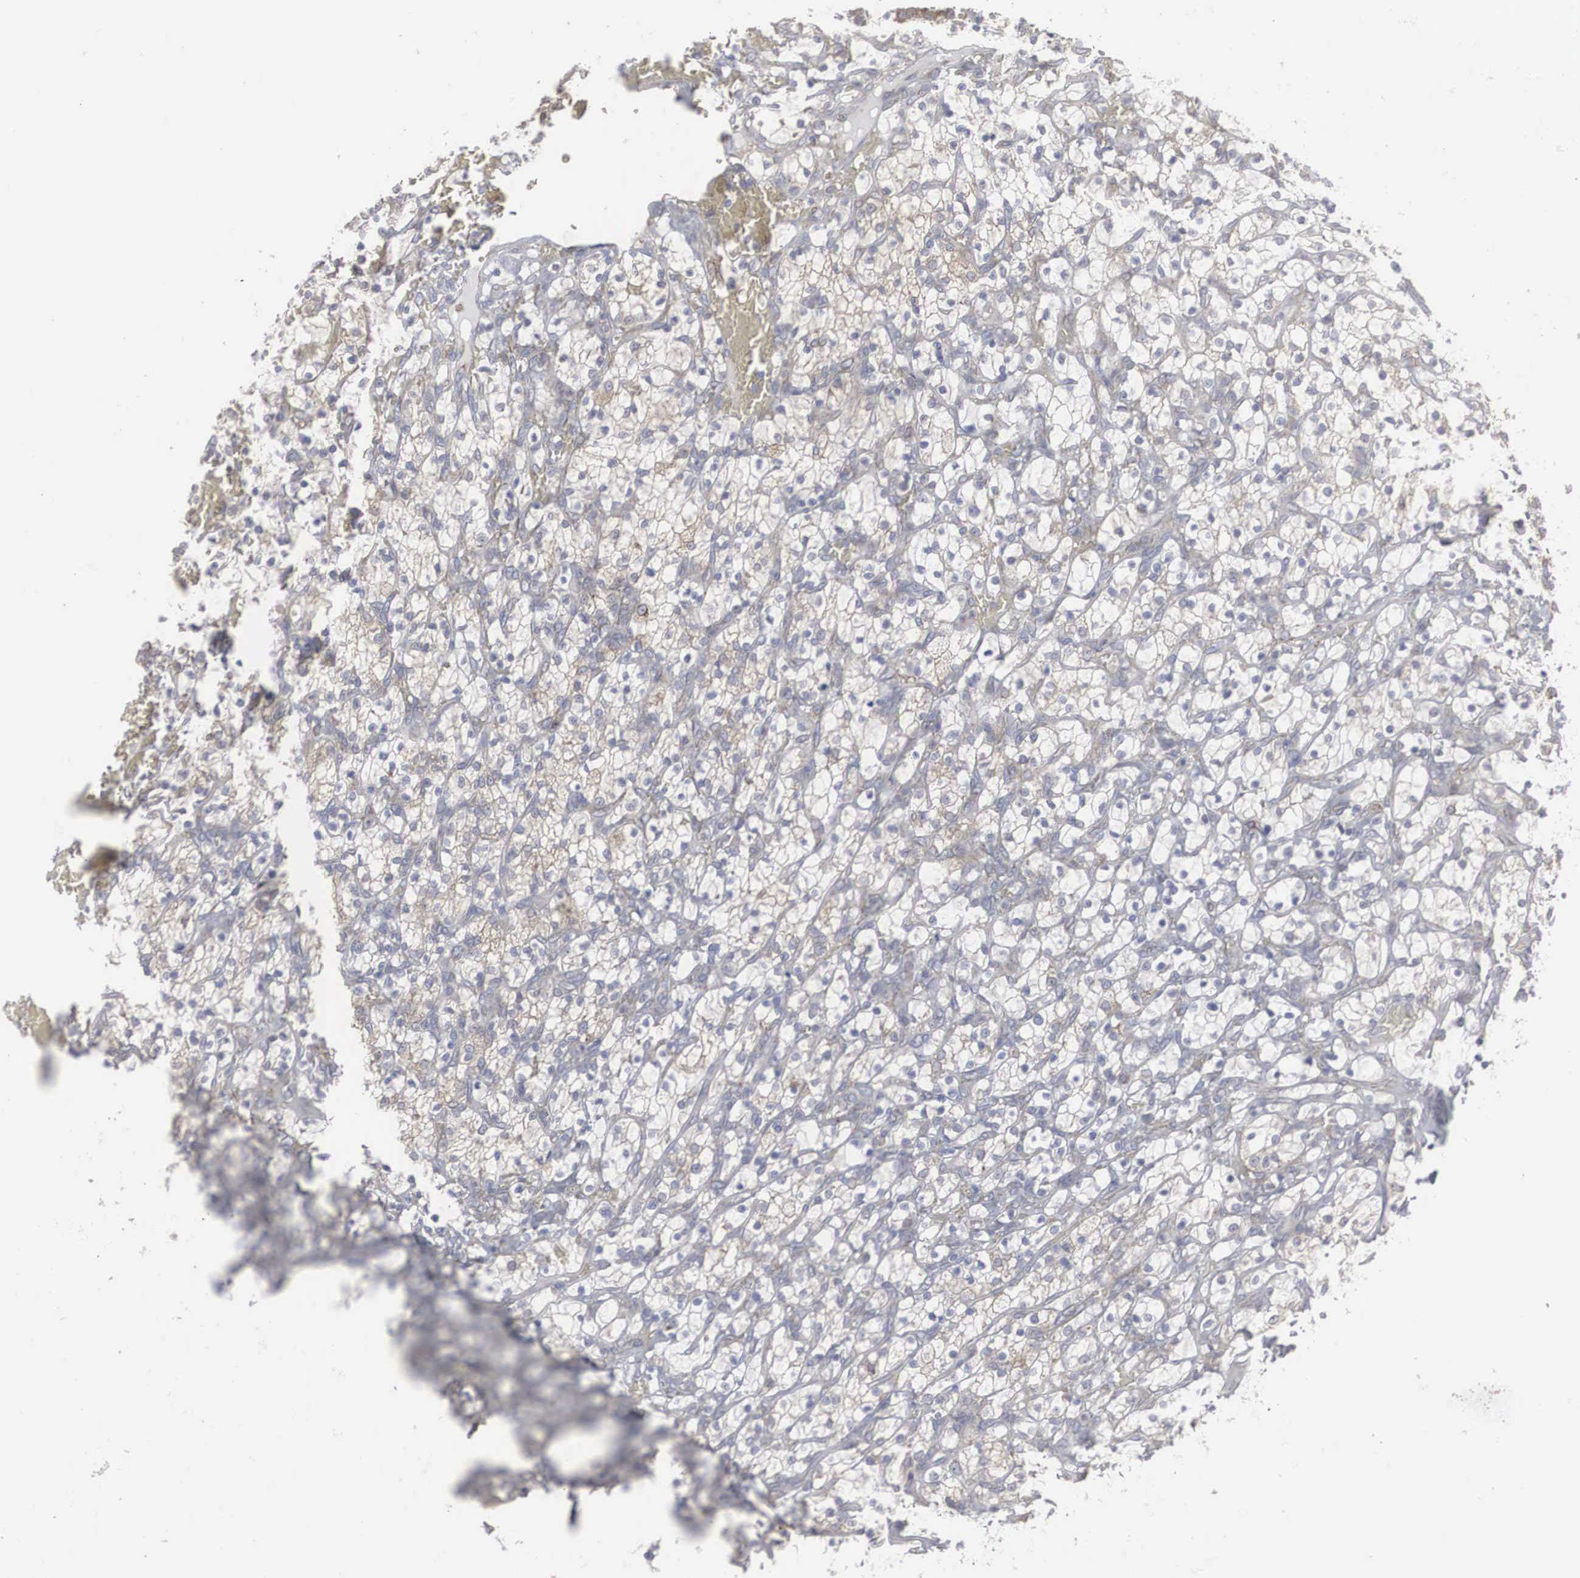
{"staining": {"intensity": "weak", "quantity": "<25%", "location": "cytoplasmic/membranous"}, "tissue": "renal cancer", "cell_type": "Tumor cells", "image_type": "cancer", "snomed": [{"axis": "morphology", "description": "Adenocarcinoma, NOS"}, {"axis": "topography", "description": "Kidney"}], "caption": "Immunohistochemistry of human renal adenocarcinoma shows no staining in tumor cells.", "gene": "MIA2", "patient": {"sex": "female", "age": 83}}